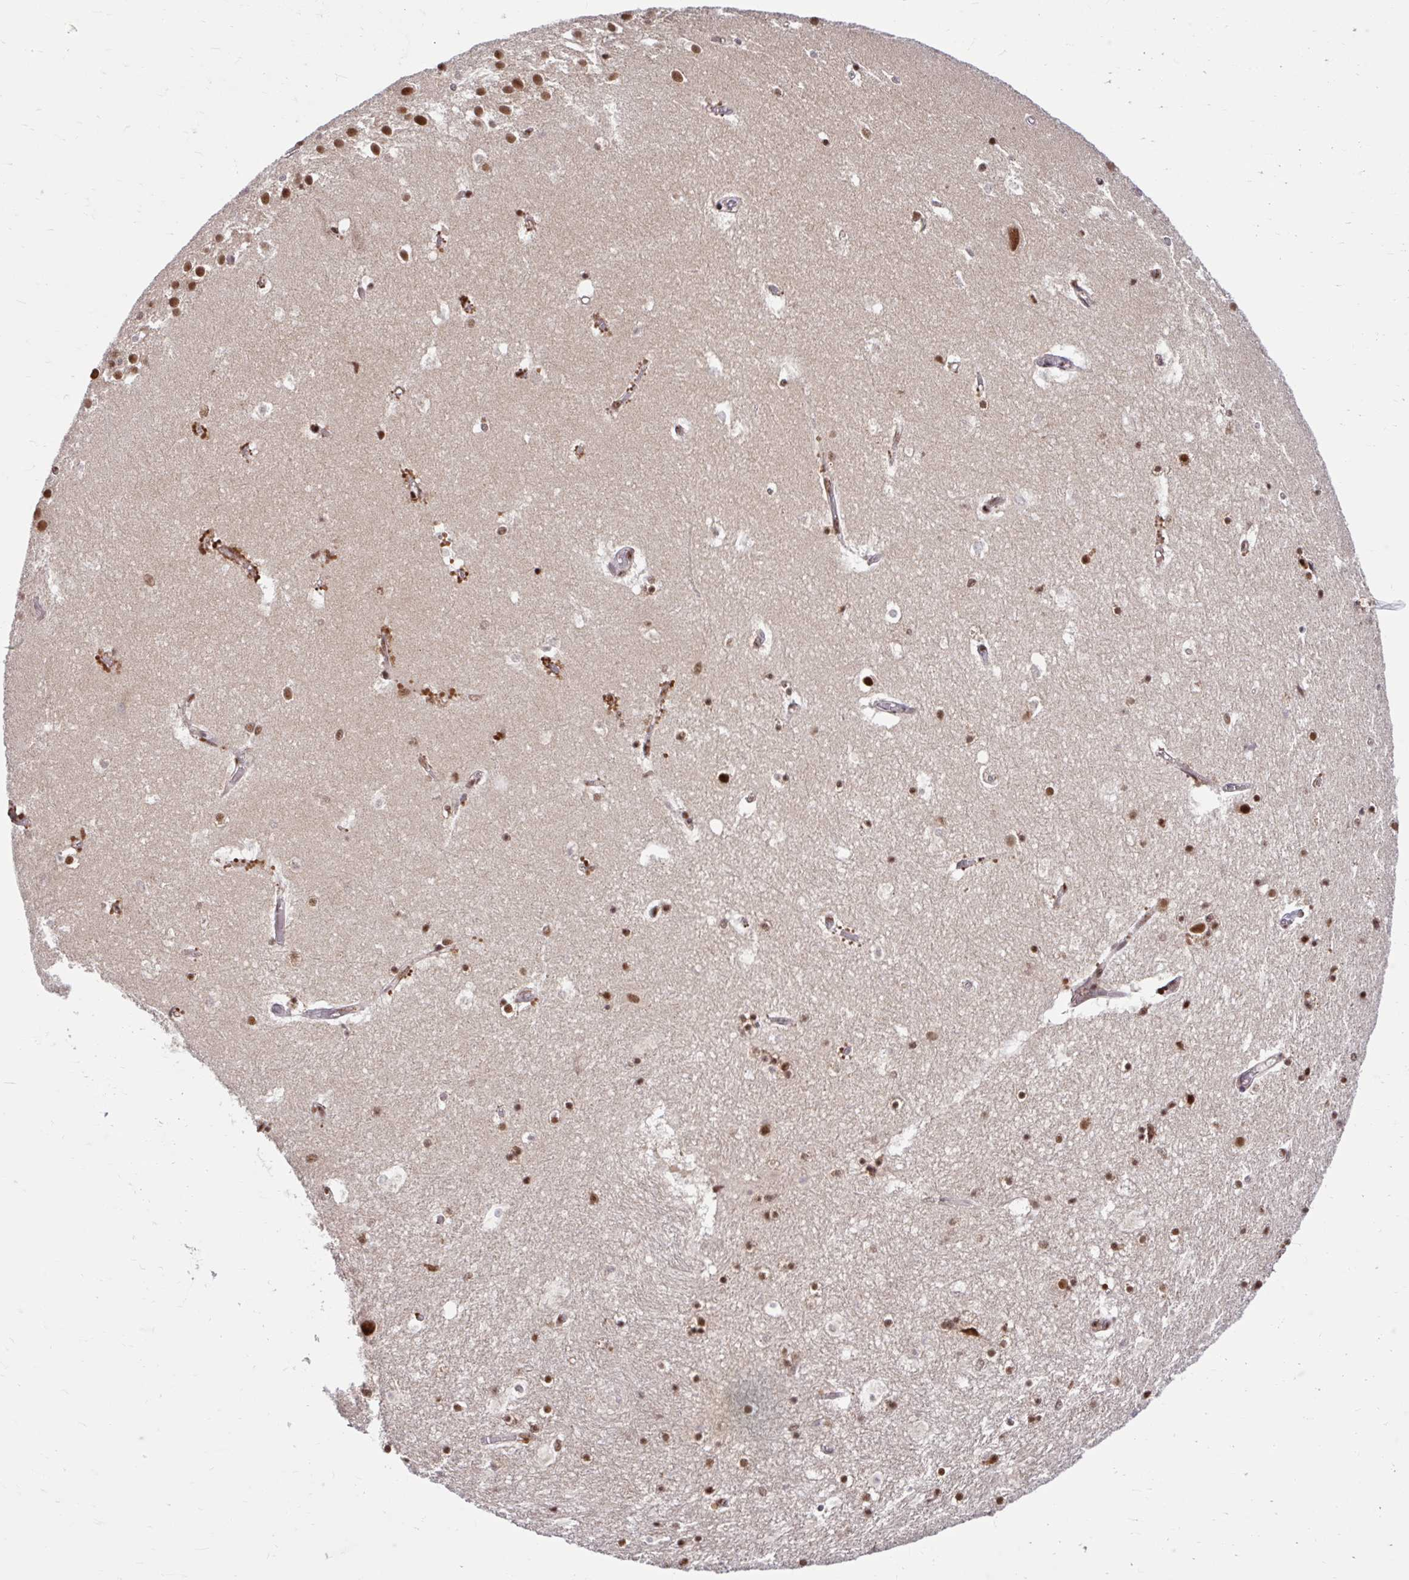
{"staining": {"intensity": "moderate", "quantity": ">75%", "location": "nuclear"}, "tissue": "hippocampus", "cell_type": "Glial cells", "image_type": "normal", "snomed": [{"axis": "morphology", "description": "Normal tissue, NOS"}, {"axis": "topography", "description": "Hippocampus"}], "caption": "Hippocampus stained with a protein marker displays moderate staining in glial cells.", "gene": "ABCA9", "patient": {"sex": "female", "age": 52}}